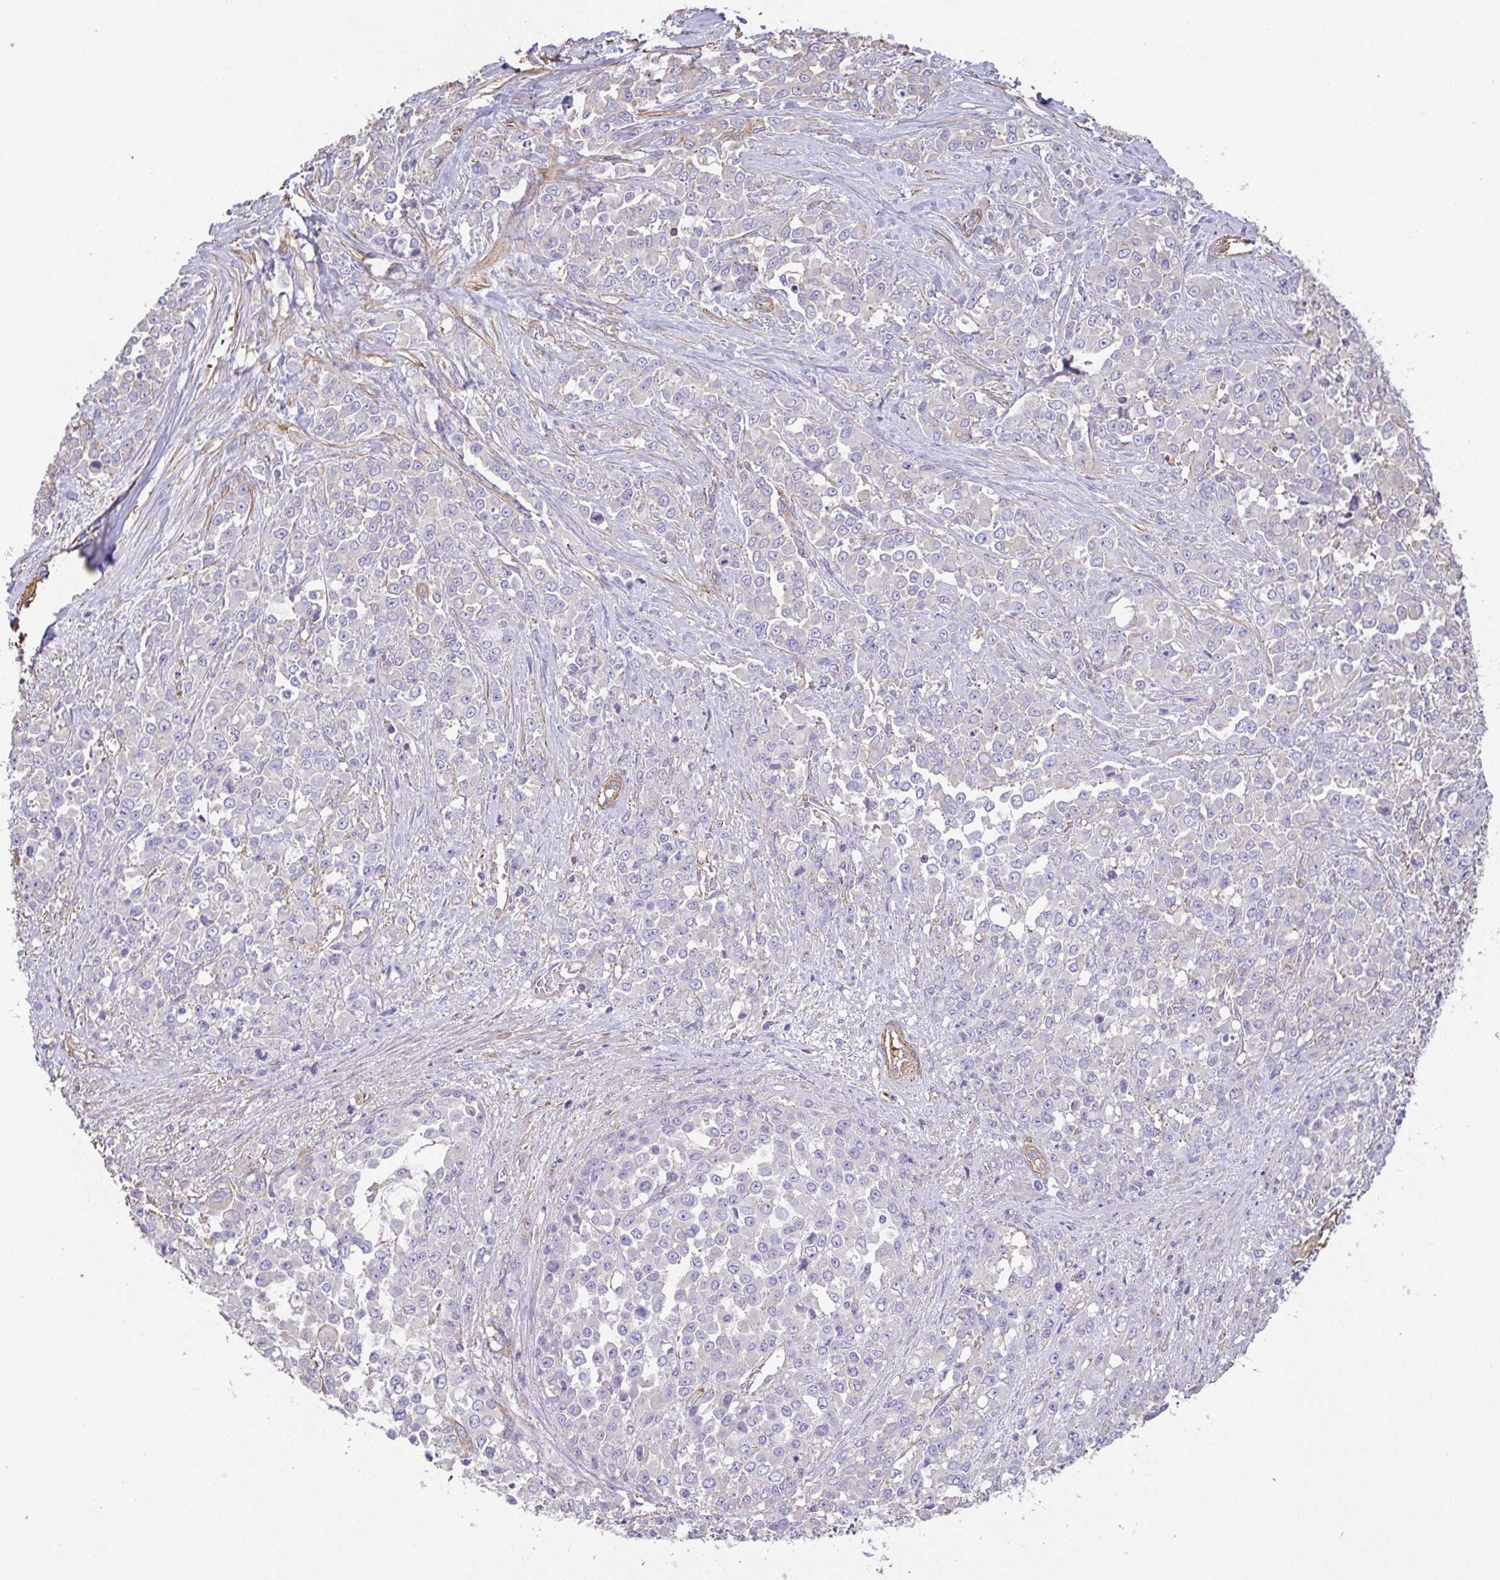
{"staining": {"intensity": "negative", "quantity": "none", "location": "none"}, "tissue": "stomach cancer", "cell_type": "Tumor cells", "image_type": "cancer", "snomed": [{"axis": "morphology", "description": "Adenocarcinoma, NOS"}, {"axis": "topography", "description": "Stomach"}], "caption": "IHC of adenocarcinoma (stomach) displays no staining in tumor cells. (DAB (3,3'-diaminobenzidine) IHC with hematoxylin counter stain).", "gene": "MYL6", "patient": {"sex": "female", "age": 76}}